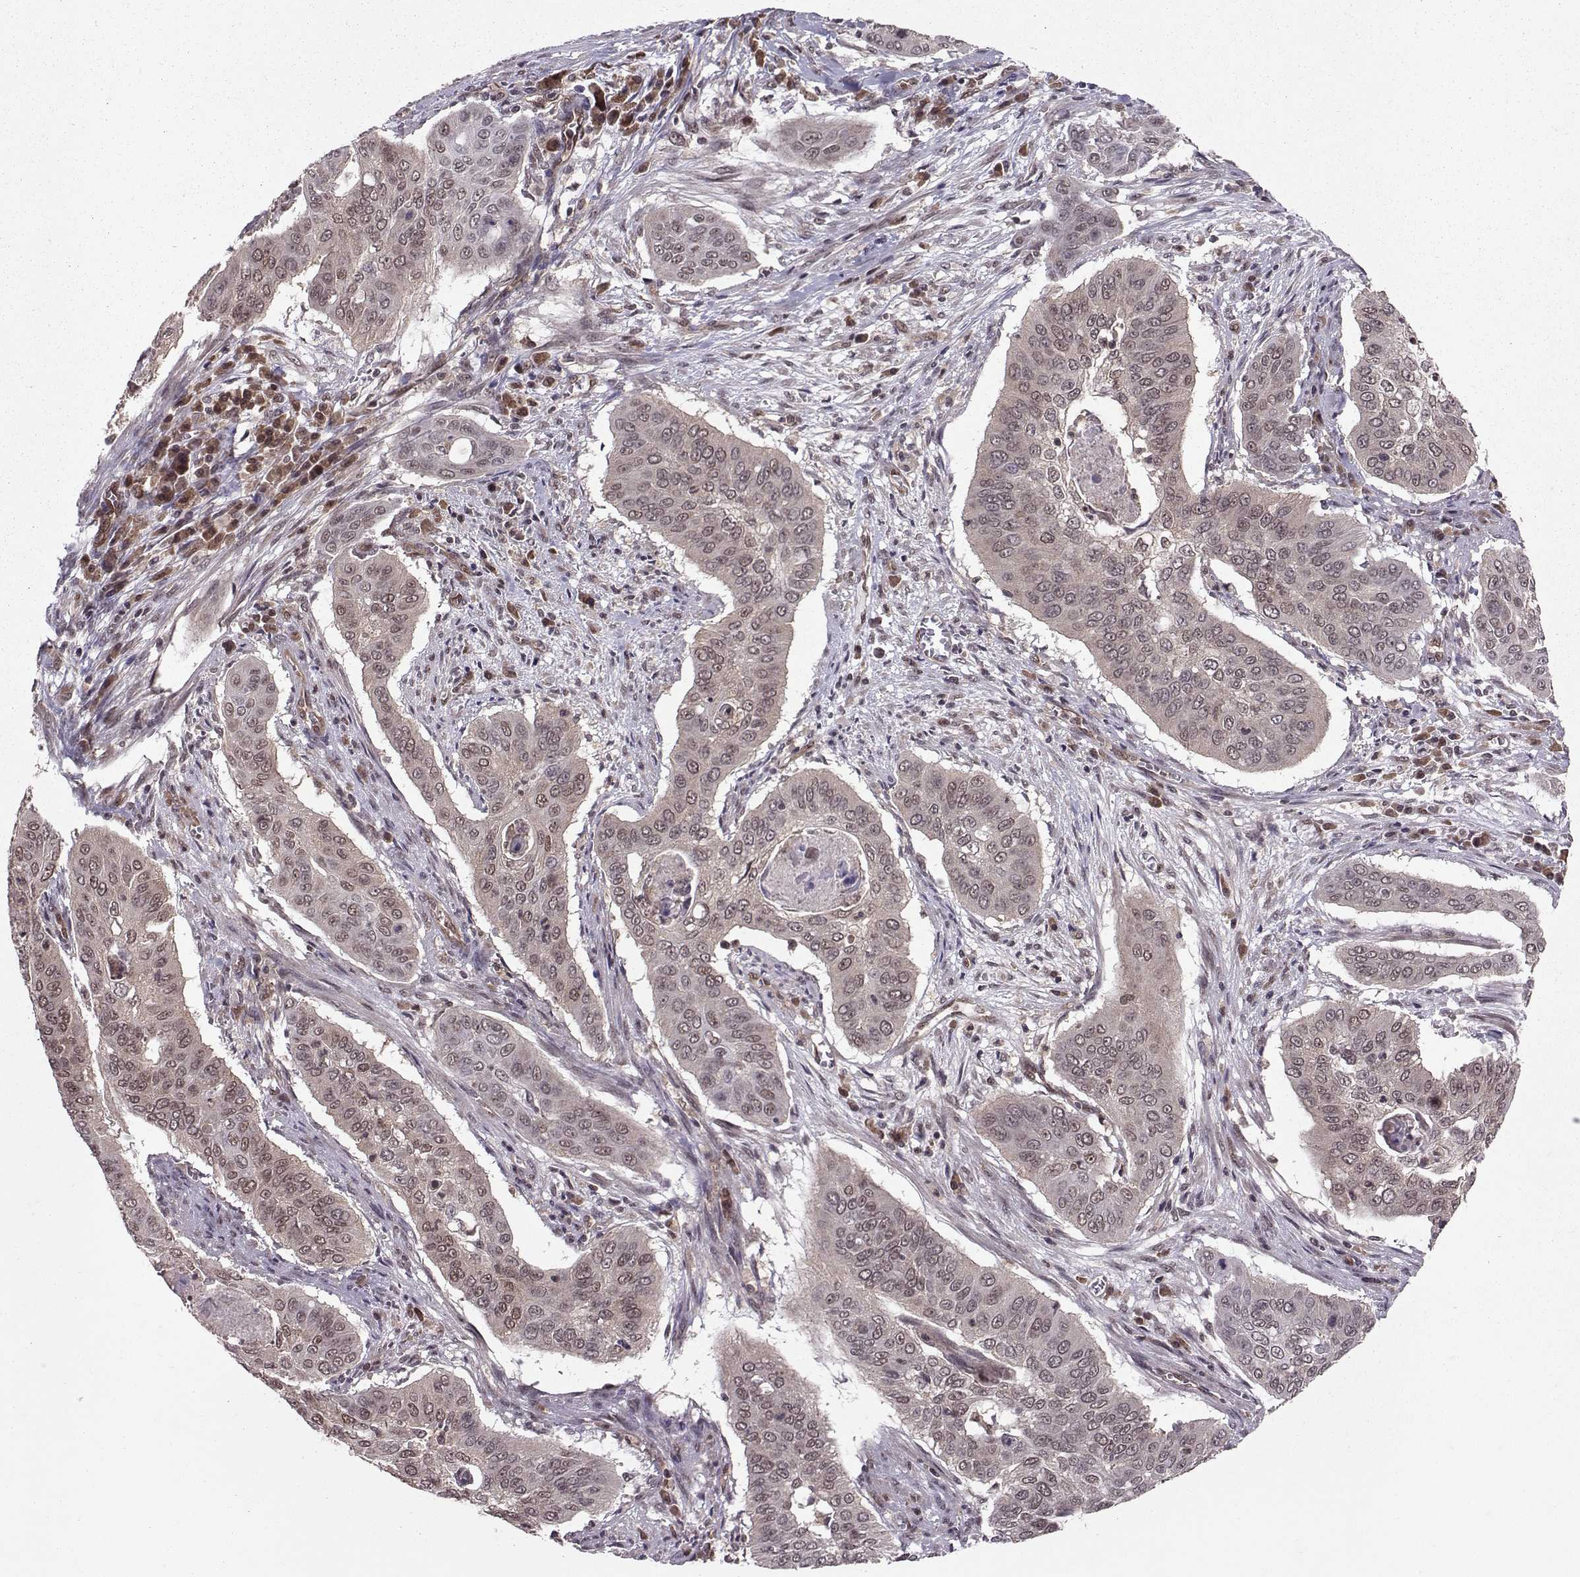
{"staining": {"intensity": "weak", "quantity": "25%-75%", "location": "cytoplasmic/membranous,nuclear"}, "tissue": "cervical cancer", "cell_type": "Tumor cells", "image_type": "cancer", "snomed": [{"axis": "morphology", "description": "Squamous cell carcinoma, NOS"}, {"axis": "topography", "description": "Cervix"}], "caption": "Protein staining reveals weak cytoplasmic/membranous and nuclear positivity in about 25%-75% of tumor cells in cervical cancer (squamous cell carcinoma).", "gene": "PPP2R2A", "patient": {"sex": "female", "age": 39}}